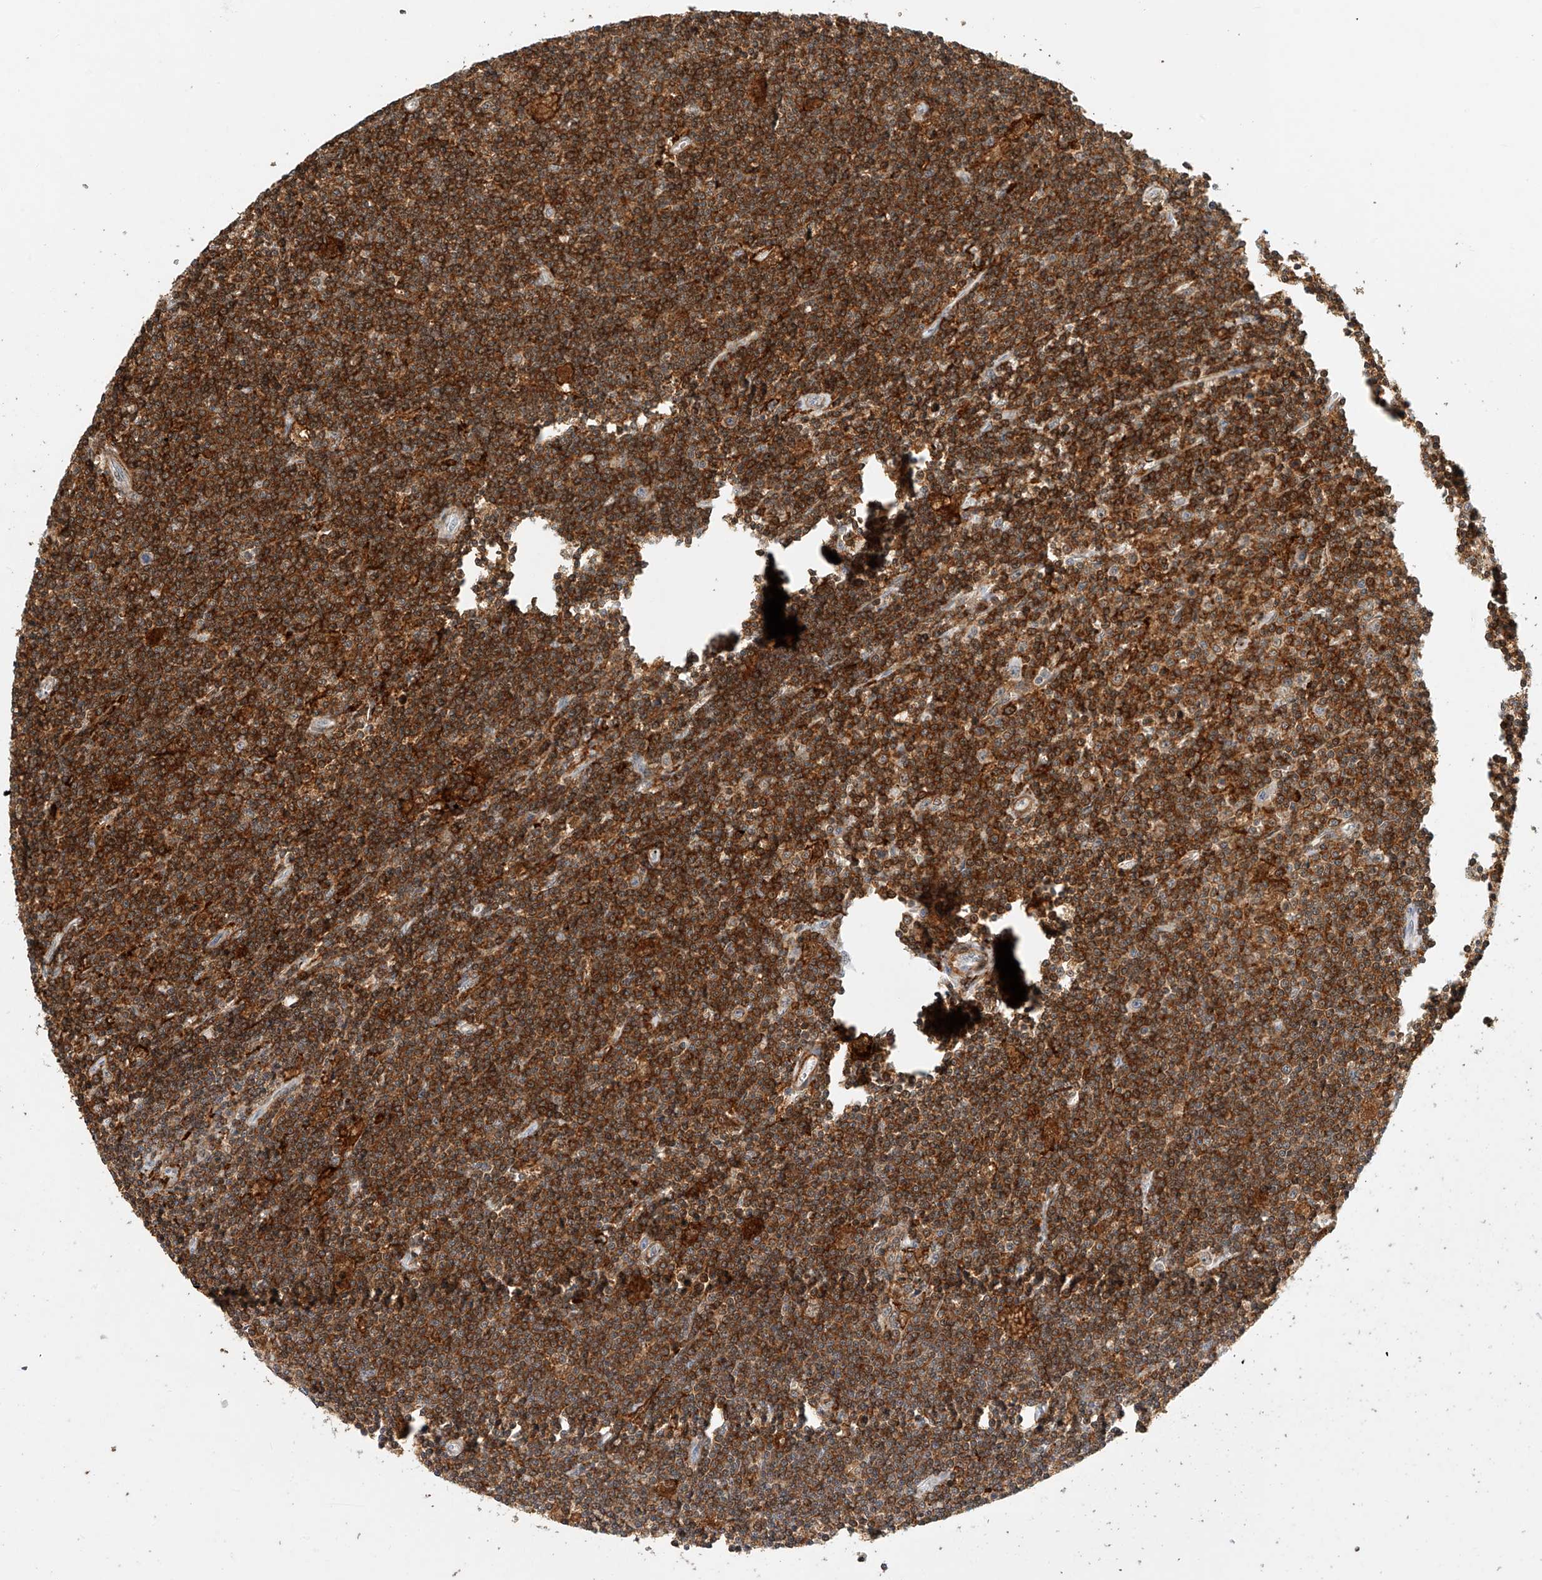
{"staining": {"intensity": "strong", "quantity": ">75%", "location": "cytoplasmic/membranous"}, "tissue": "lymphoma", "cell_type": "Tumor cells", "image_type": "cancer", "snomed": [{"axis": "morphology", "description": "Malignant lymphoma, non-Hodgkin's type, Low grade"}, {"axis": "topography", "description": "Spleen"}], "caption": "Immunohistochemistry staining of malignant lymphoma, non-Hodgkin's type (low-grade), which exhibits high levels of strong cytoplasmic/membranous positivity in about >75% of tumor cells indicating strong cytoplasmic/membranous protein staining. The staining was performed using DAB (3,3'-diaminobenzidine) (brown) for protein detection and nuclei were counterstained in hematoxylin (blue).", "gene": "MICAL1", "patient": {"sex": "male", "age": 76}}